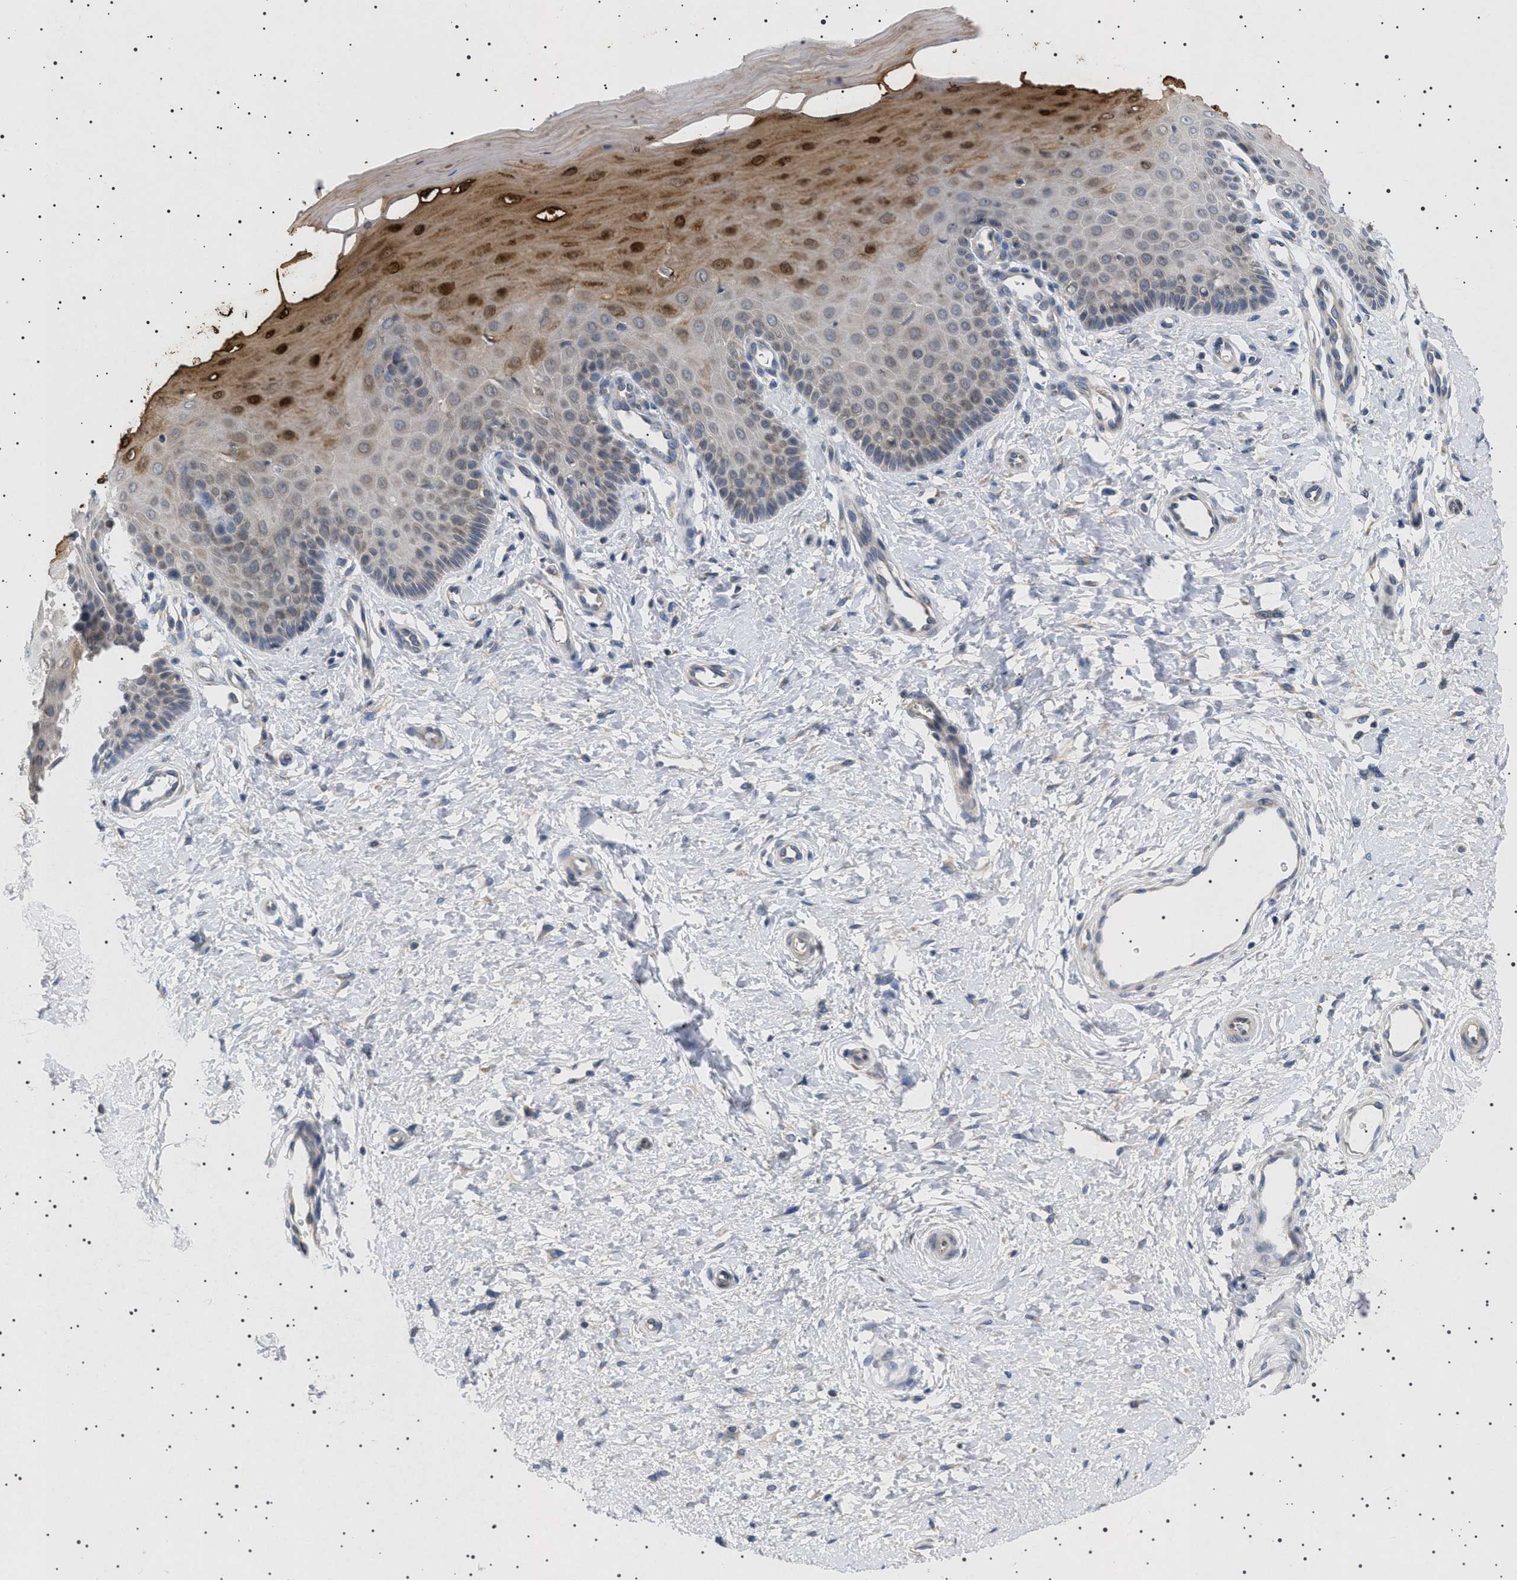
{"staining": {"intensity": "negative", "quantity": "none", "location": "none"}, "tissue": "cervix", "cell_type": "Glandular cells", "image_type": "normal", "snomed": [{"axis": "morphology", "description": "Normal tissue, NOS"}, {"axis": "topography", "description": "Cervix"}], "caption": "Immunohistochemistry (IHC) micrograph of unremarkable human cervix stained for a protein (brown), which displays no positivity in glandular cells.", "gene": "NUP93", "patient": {"sex": "female", "age": 55}}